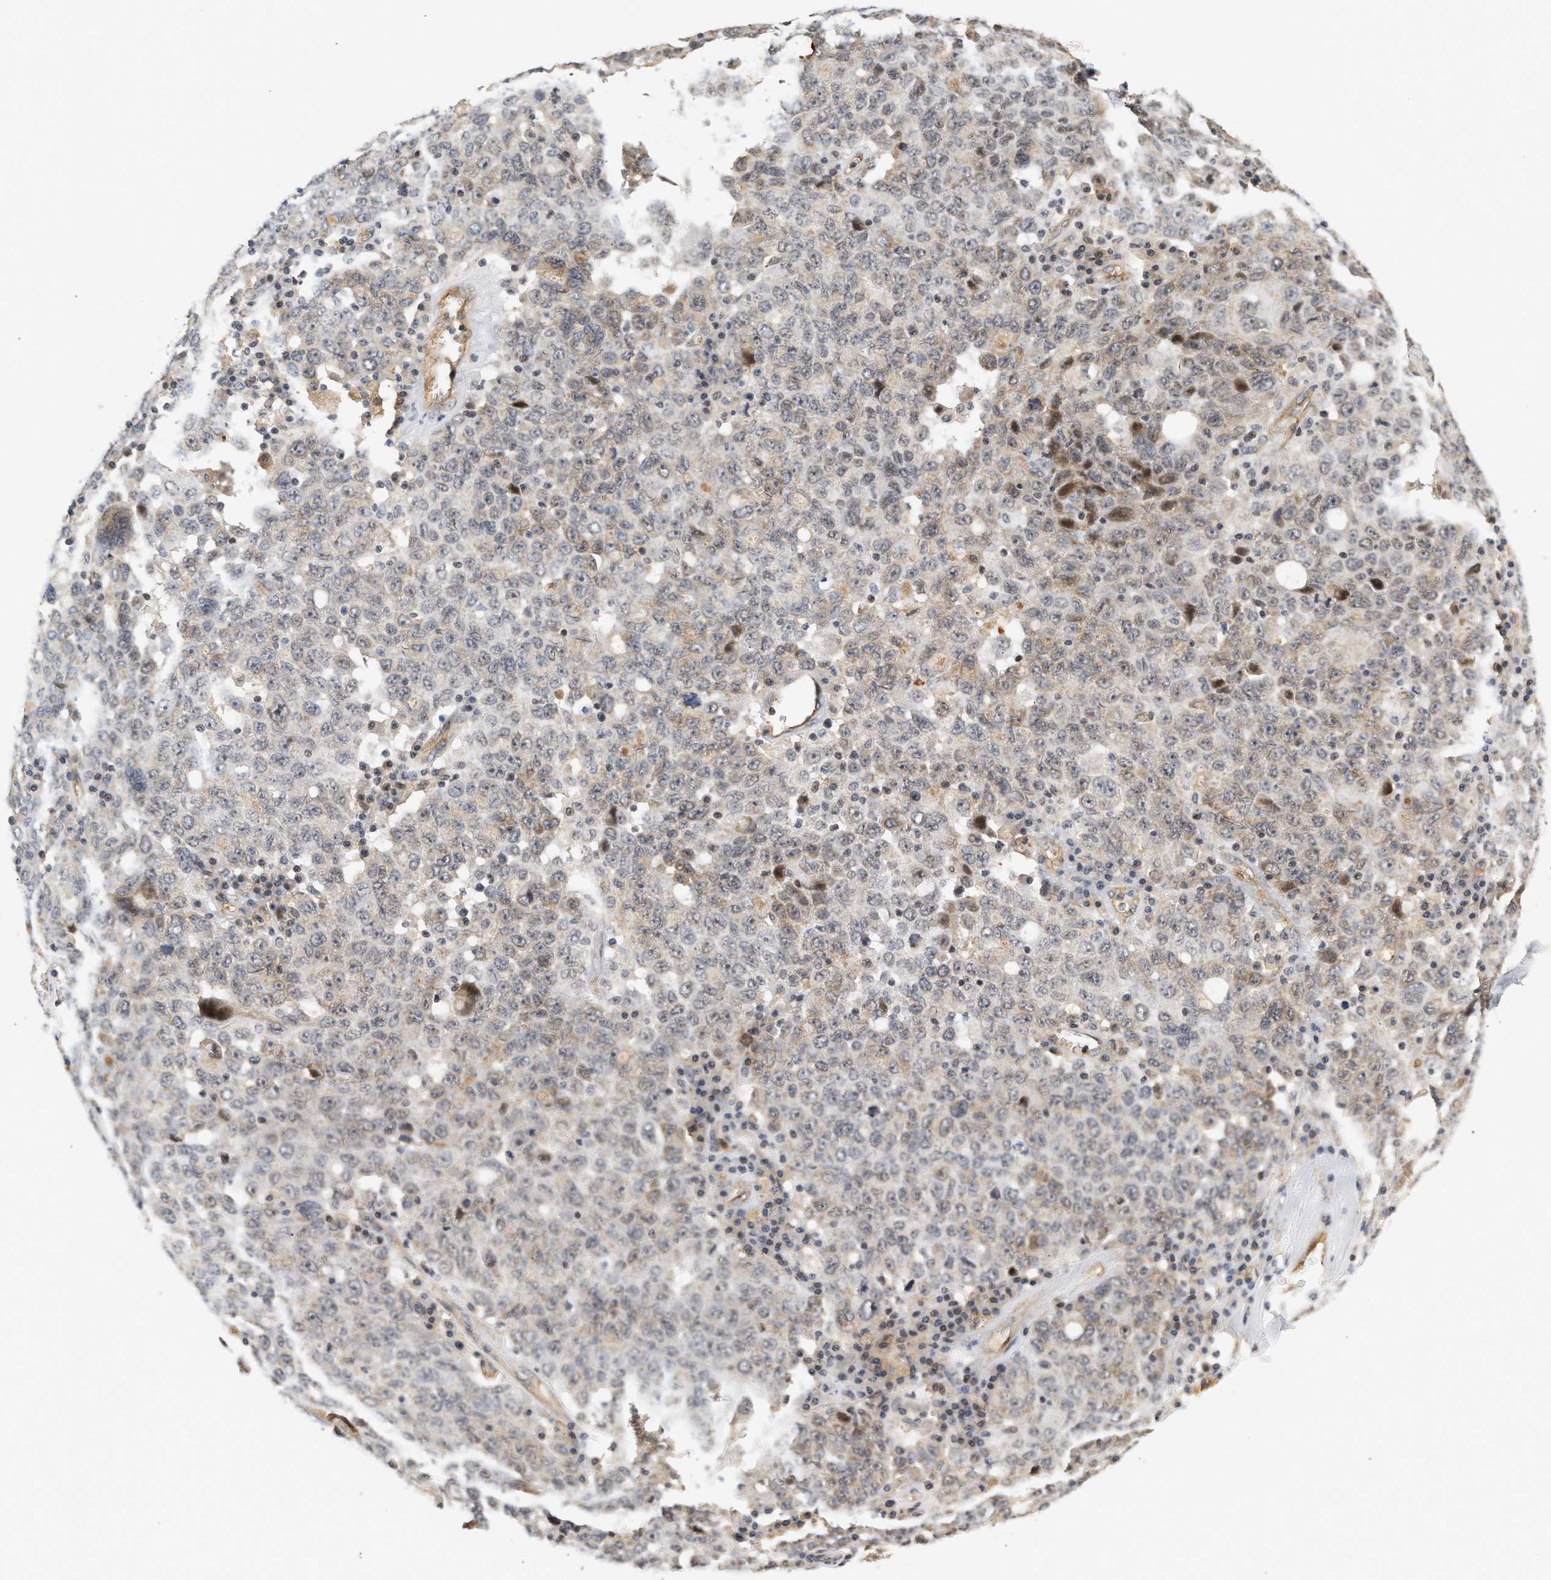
{"staining": {"intensity": "moderate", "quantity": "<25%", "location": "nuclear"}, "tissue": "ovarian cancer", "cell_type": "Tumor cells", "image_type": "cancer", "snomed": [{"axis": "morphology", "description": "Carcinoma, endometroid"}, {"axis": "topography", "description": "Ovary"}], "caption": "An image of human ovarian cancer stained for a protein shows moderate nuclear brown staining in tumor cells. Nuclei are stained in blue.", "gene": "PLXND1", "patient": {"sex": "female", "age": 62}}